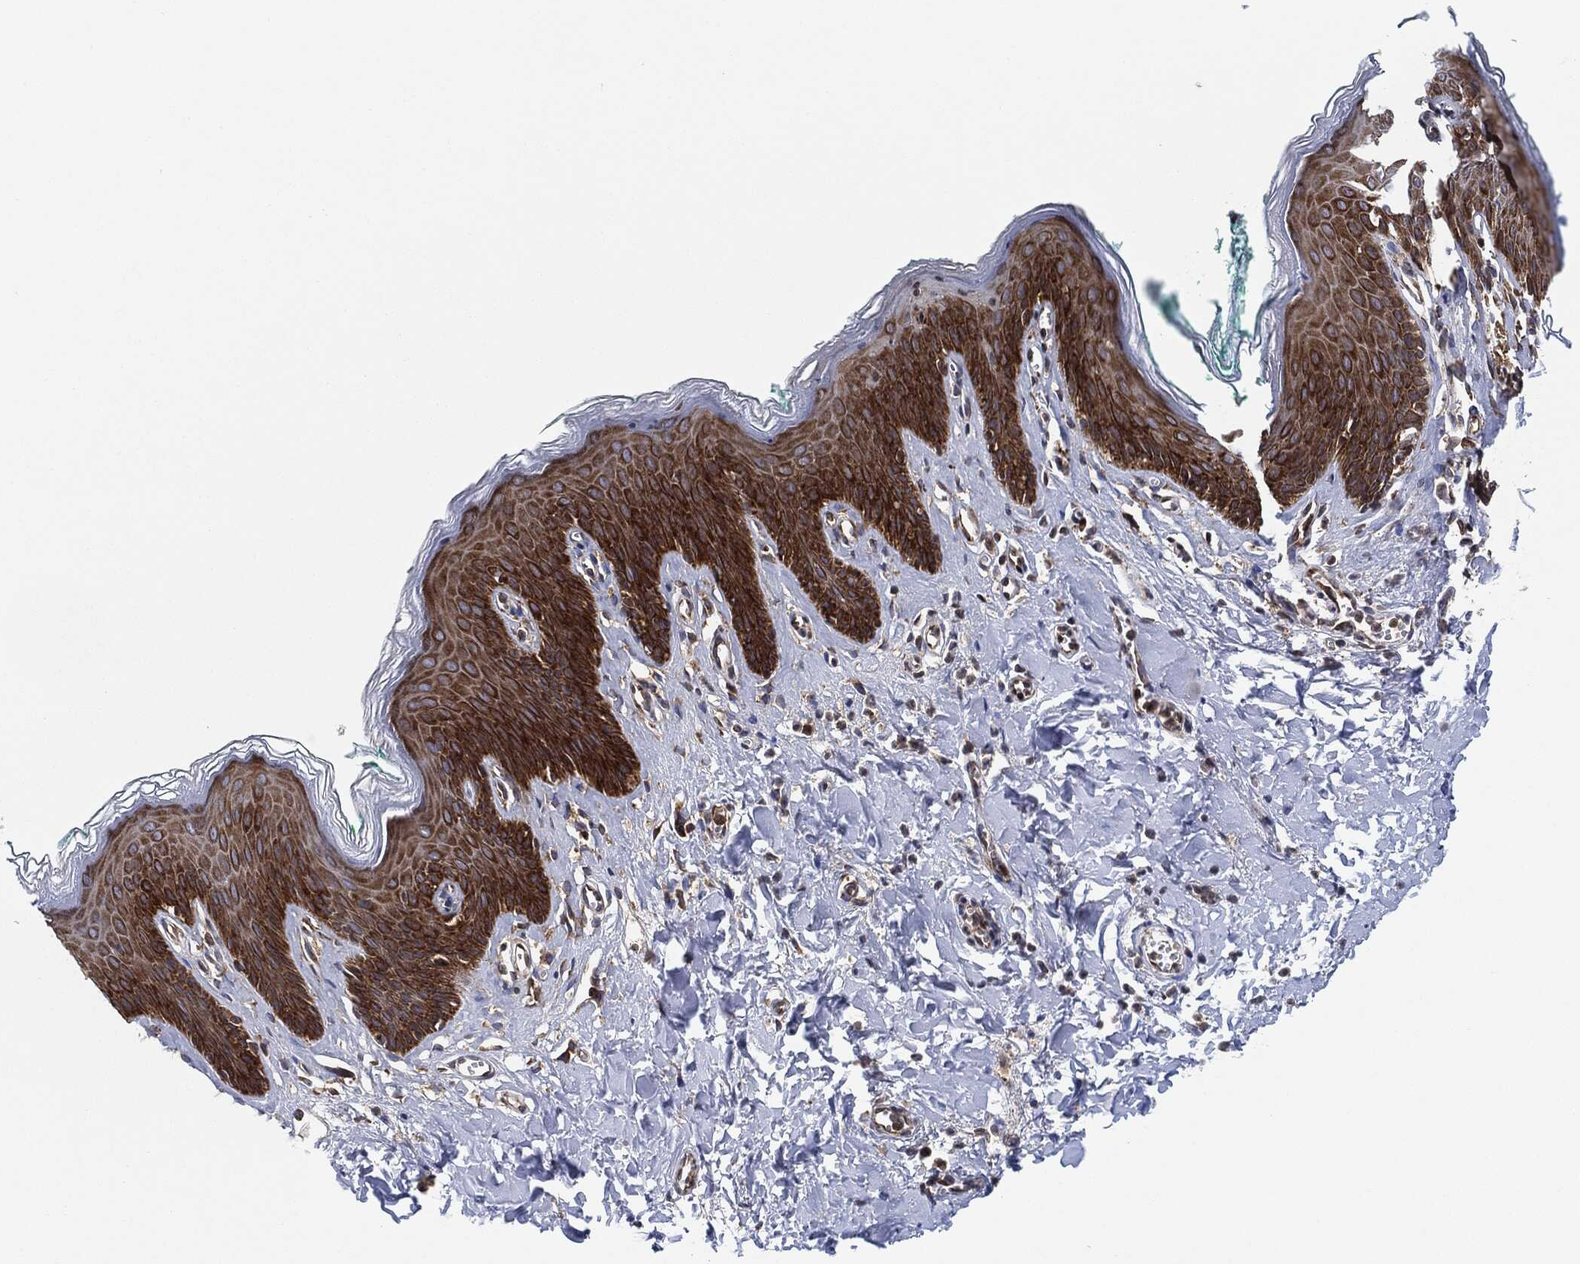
{"staining": {"intensity": "strong", "quantity": ">75%", "location": "cytoplasmic/membranous"}, "tissue": "skin", "cell_type": "Epidermal cells", "image_type": "normal", "snomed": [{"axis": "morphology", "description": "Normal tissue, NOS"}, {"axis": "topography", "description": "Vulva"}], "caption": "Protein staining of benign skin exhibits strong cytoplasmic/membranous expression in about >75% of epidermal cells. Nuclei are stained in blue.", "gene": "EIF2S2", "patient": {"sex": "female", "age": 66}}